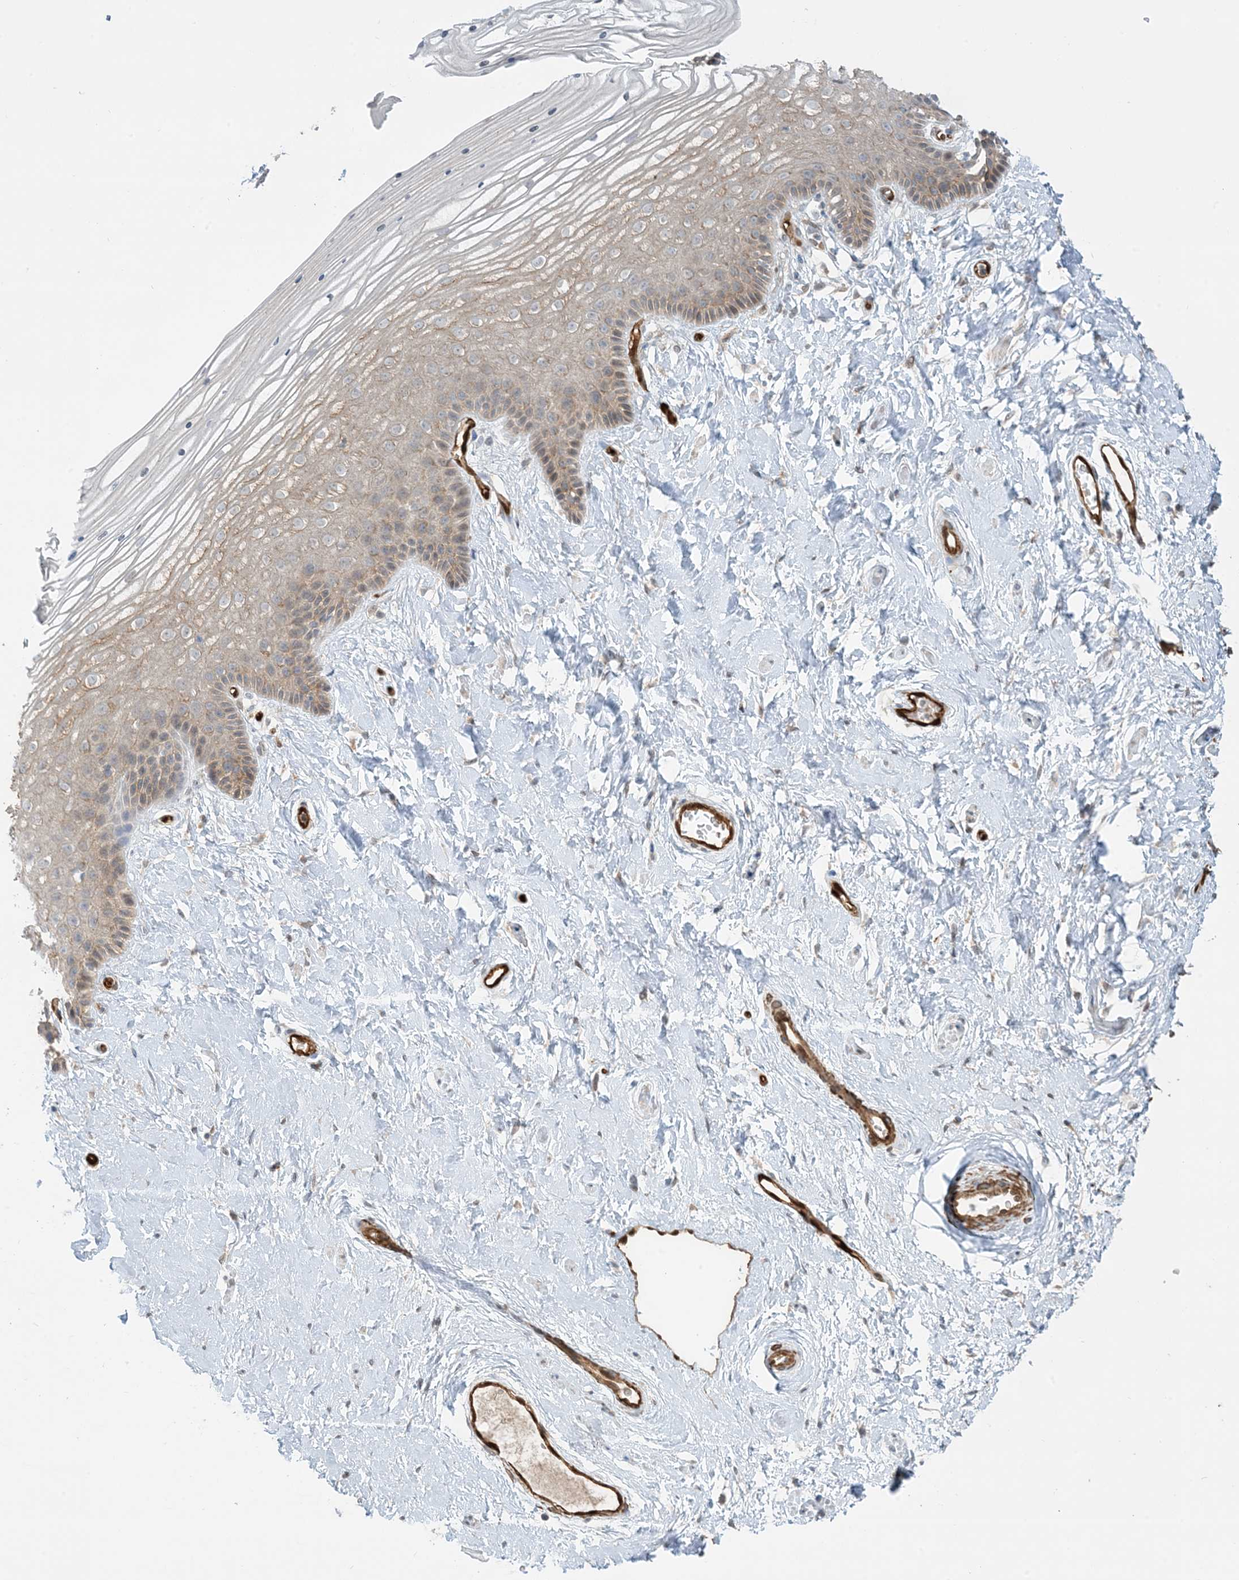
{"staining": {"intensity": "moderate", "quantity": "25%-75%", "location": "cytoplasmic/membranous"}, "tissue": "vagina", "cell_type": "Squamous epithelial cells", "image_type": "normal", "snomed": [{"axis": "morphology", "description": "Normal tissue, NOS"}, {"axis": "topography", "description": "Vagina"}, {"axis": "topography", "description": "Cervix"}], "caption": "Immunohistochemistry histopathology image of unremarkable vagina: human vagina stained using immunohistochemistry exhibits medium levels of moderate protein expression localized specifically in the cytoplasmic/membranous of squamous epithelial cells, appearing as a cytoplasmic/membranous brown color.", "gene": "PPM1F", "patient": {"sex": "female", "age": 40}}